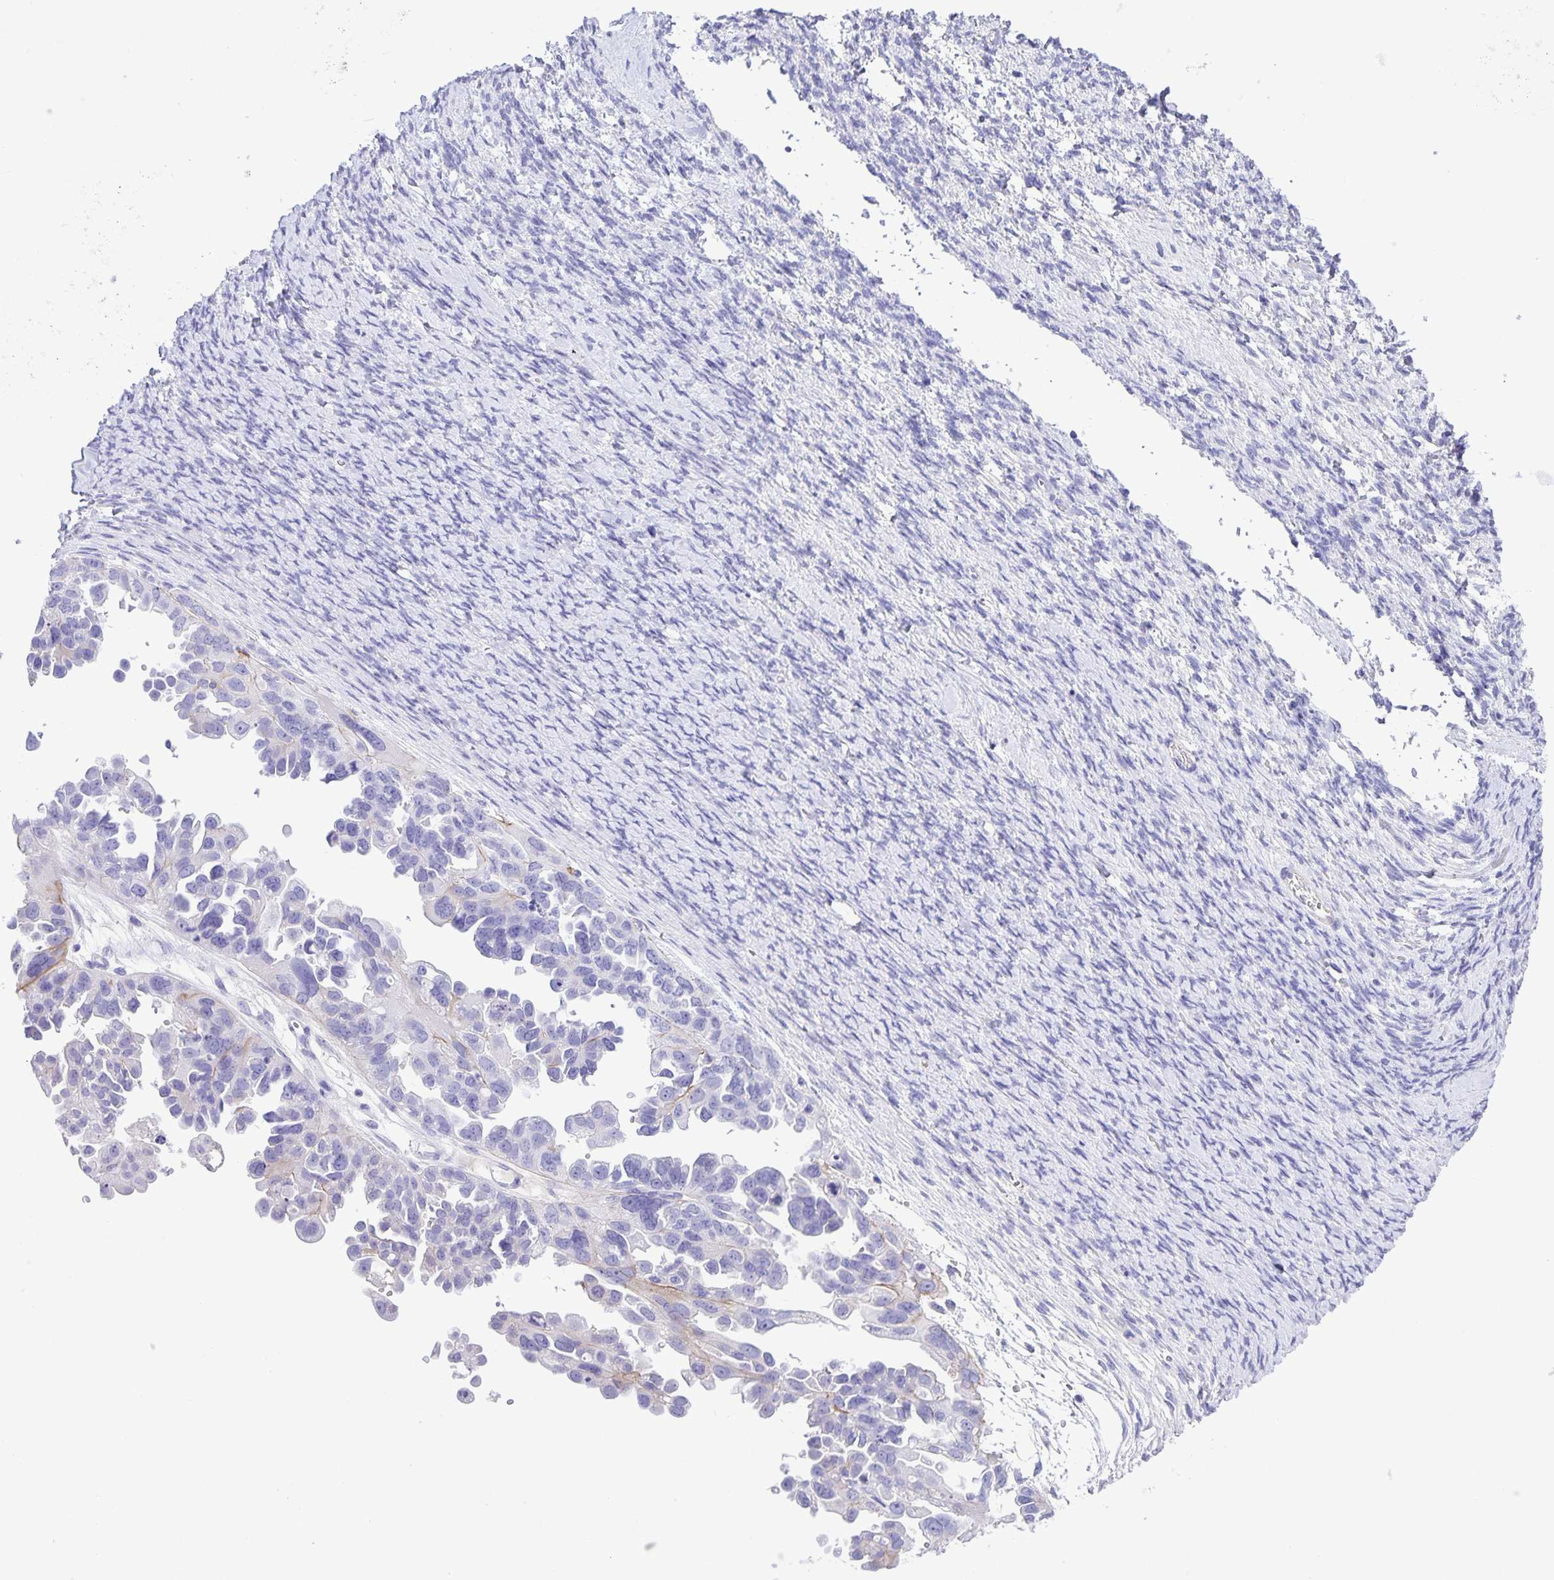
{"staining": {"intensity": "negative", "quantity": "none", "location": "none"}, "tissue": "ovarian cancer", "cell_type": "Tumor cells", "image_type": "cancer", "snomed": [{"axis": "morphology", "description": "Cystadenocarcinoma, serous, NOS"}, {"axis": "topography", "description": "Ovary"}], "caption": "Photomicrograph shows no protein positivity in tumor cells of ovarian cancer (serous cystadenocarcinoma) tissue.", "gene": "UBQLN3", "patient": {"sex": "female", "age": 53}}